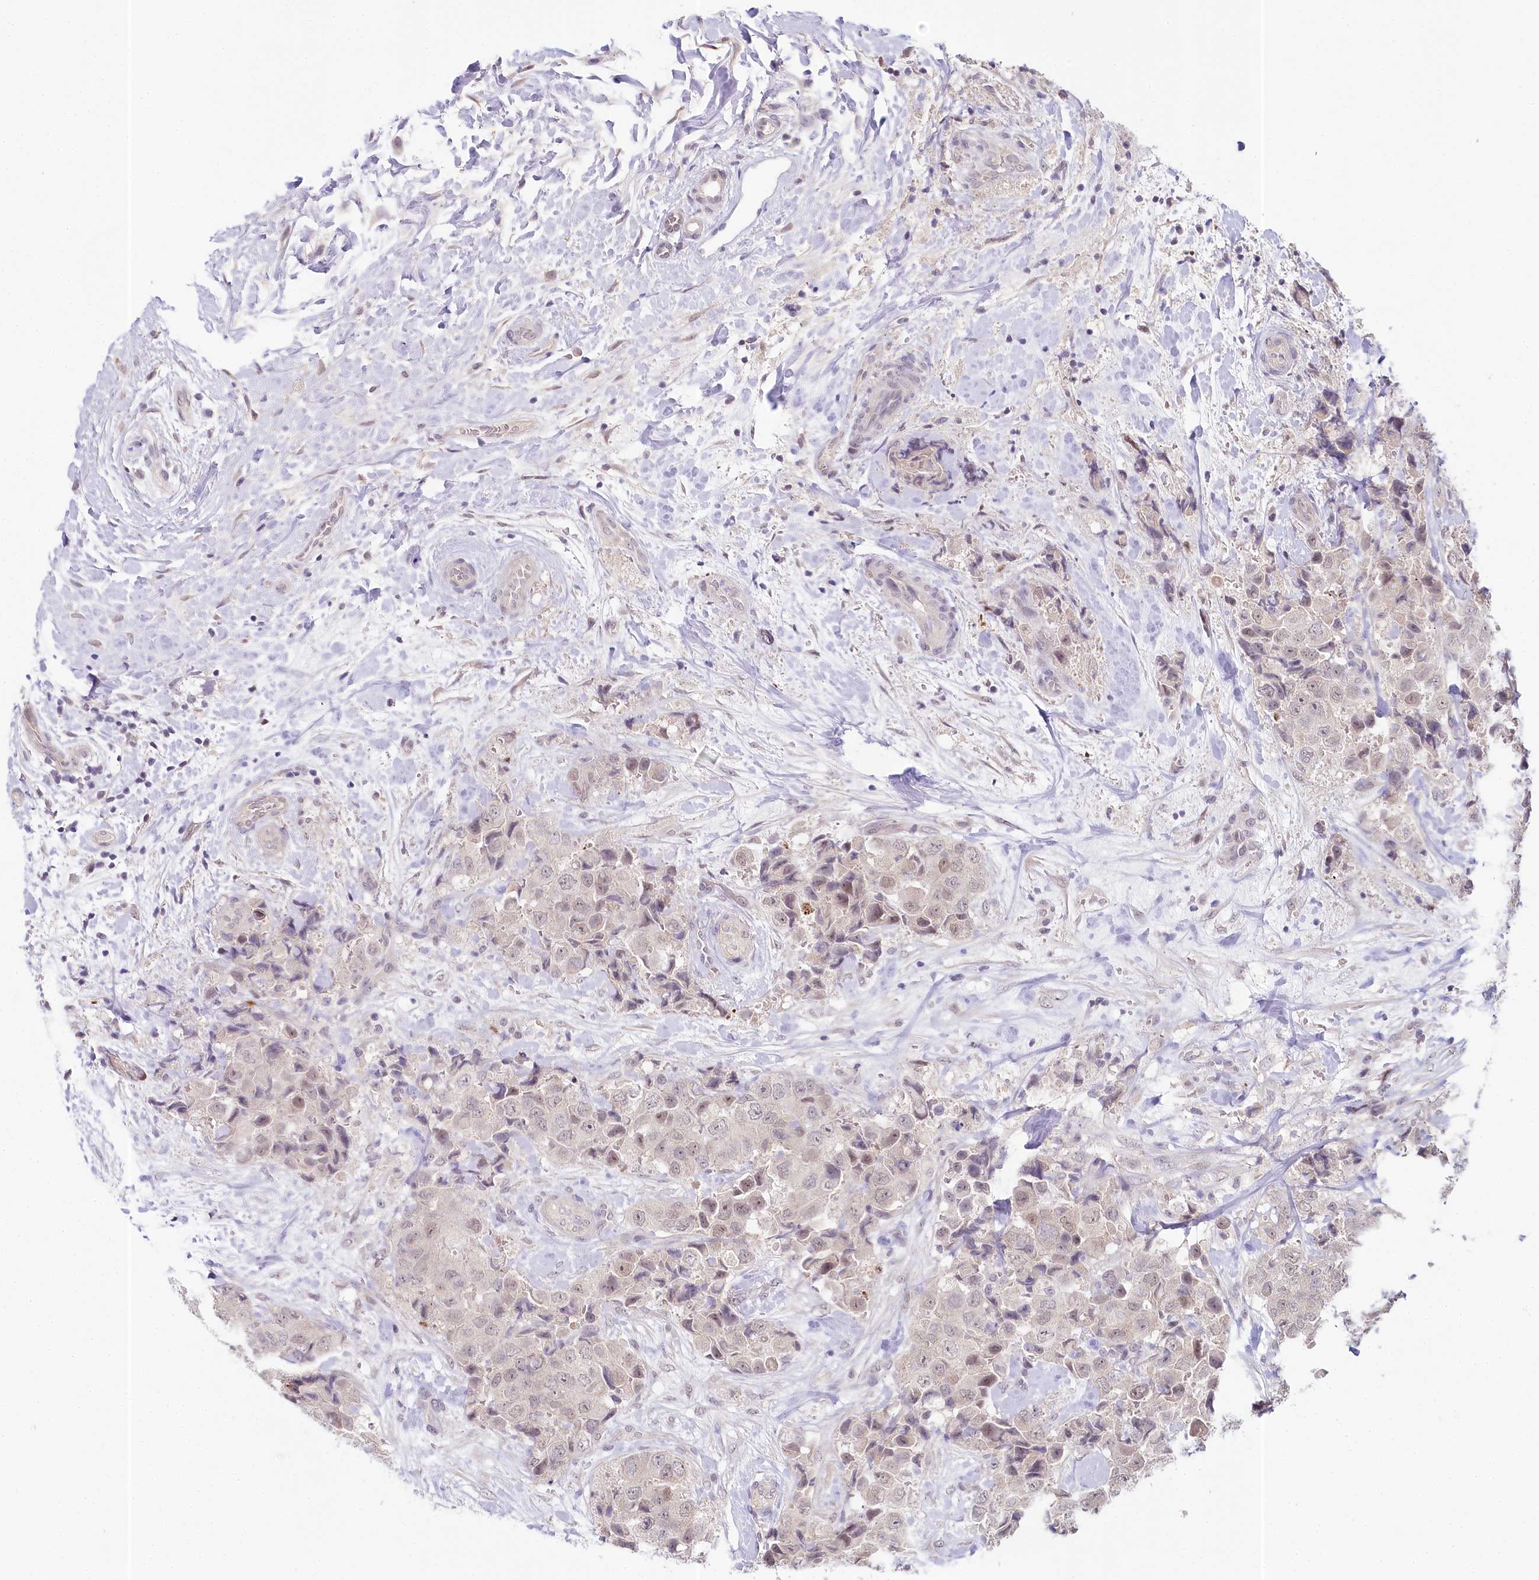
{"staining": {"intensity": "weak", "quantity": "<25%", "location": "nuclear"}, "tissue": "breast cancer", "cell_type": "Tumor cells", "image_type": "cancer", "snomed": [{"axis": "morphology", "description": "Duct carcinoma"}, {"axis": "topography", "description": "Breast"}], "caption": "Immunohistochemical staining of human breast invasive ductal carcinoma displays no significant positivity in tumor cells. Brightfield microscopy of immunohistochemistry (IHC) stained with DAB (brown) and hematoxylin (blue), captured at high magnification.", "gene": "AMTN", "patient": {"sex": "female", "age": 62}}